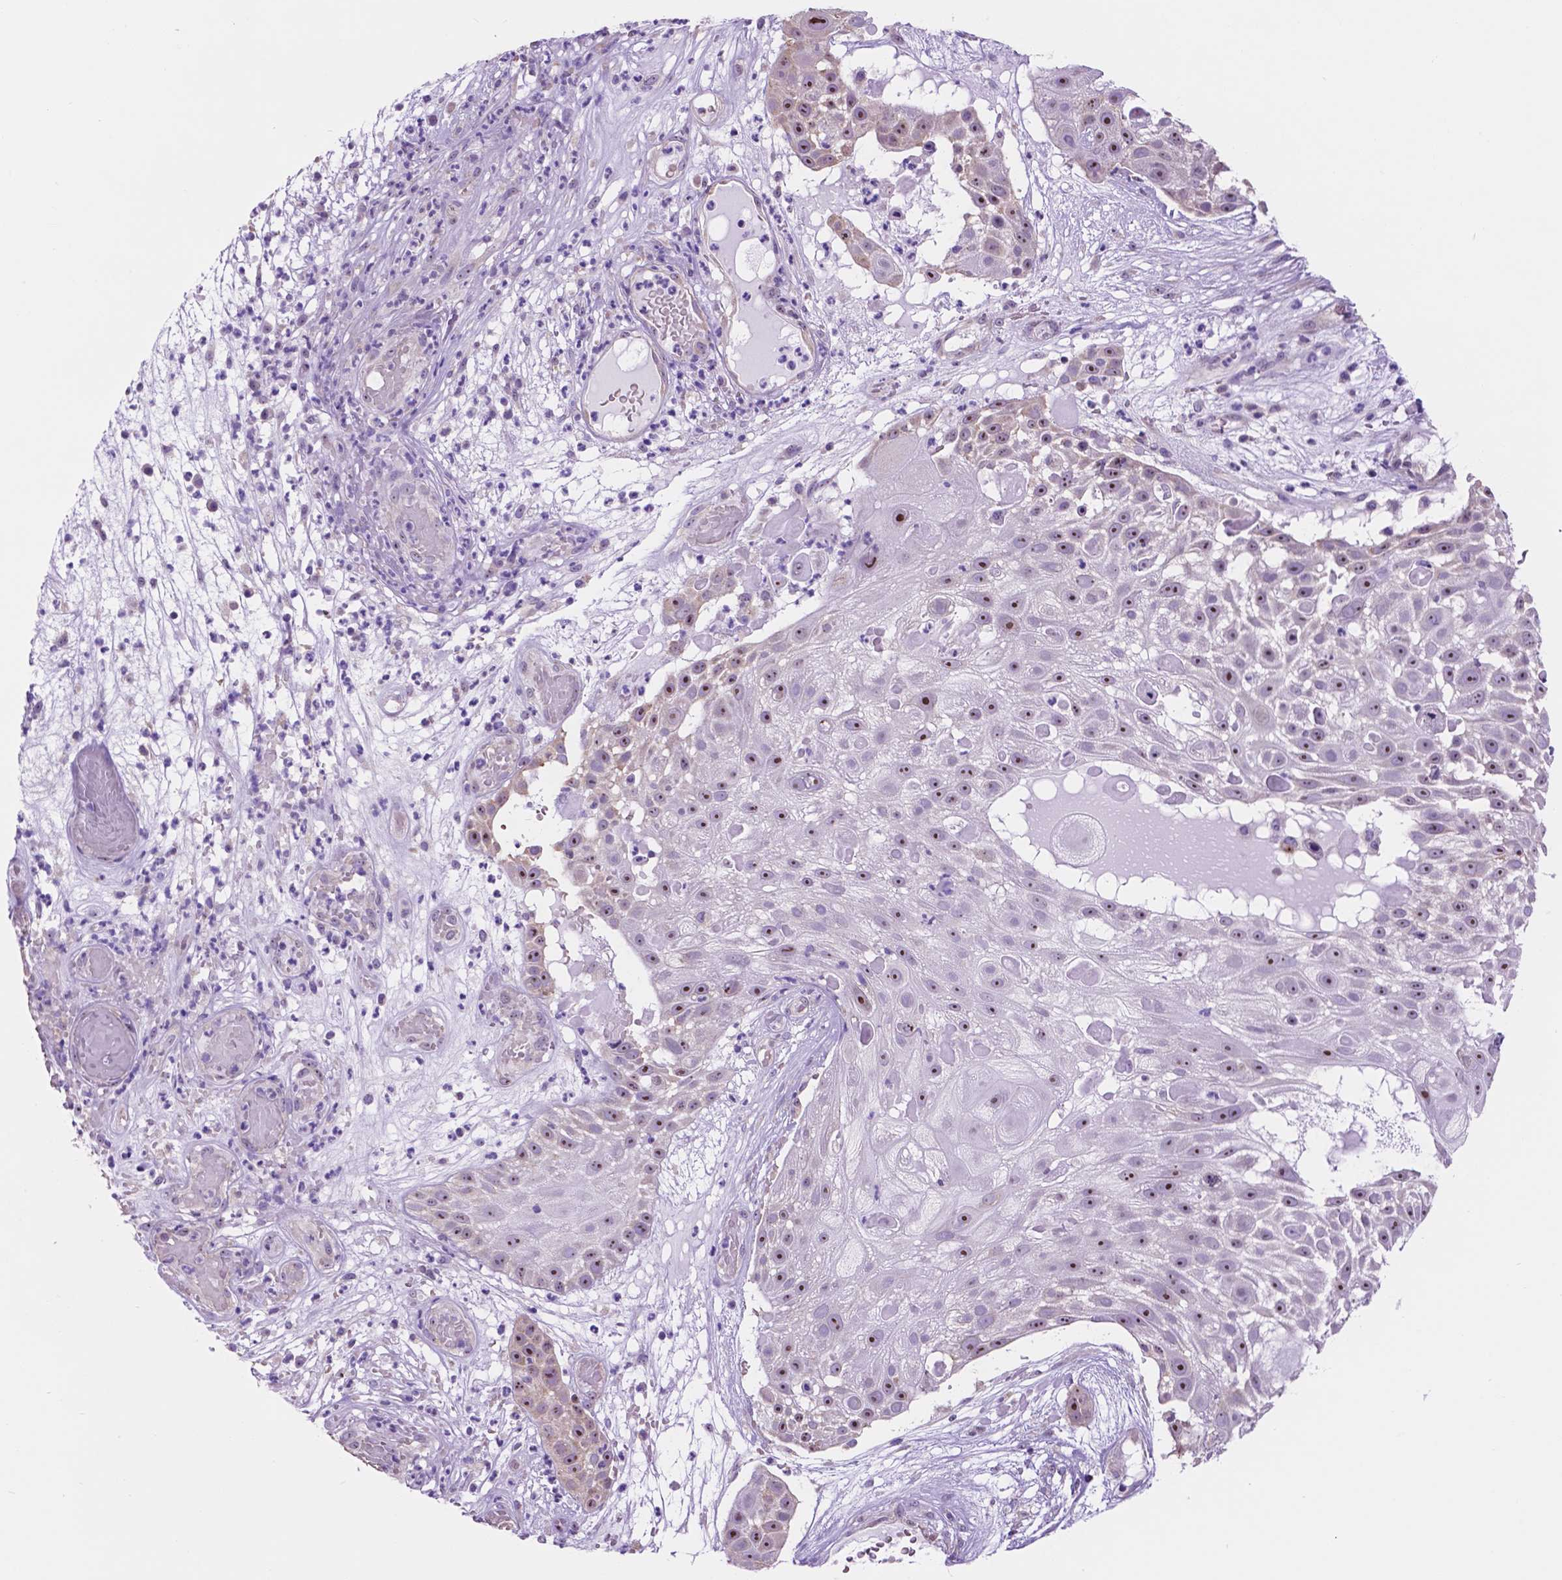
{"staining": {"intensity": "moderate", "quantity": "25%-75%", "location": "nuclear"}, "tissue": "skin cancer", "cell_type": "Tumor cells", "image_type": "cancer", "snomed": [{"axis": "morphology", "description": "Squamous cell carcinoma, NOS"}, {"axis": "topography", "description": "Skin"}], "caption": "Human skin cancer stained with a protein marker reveals moderate staining in tumor cells.", "gene": "SPDYA", "patient": {"sex": "female", "age": 86}}